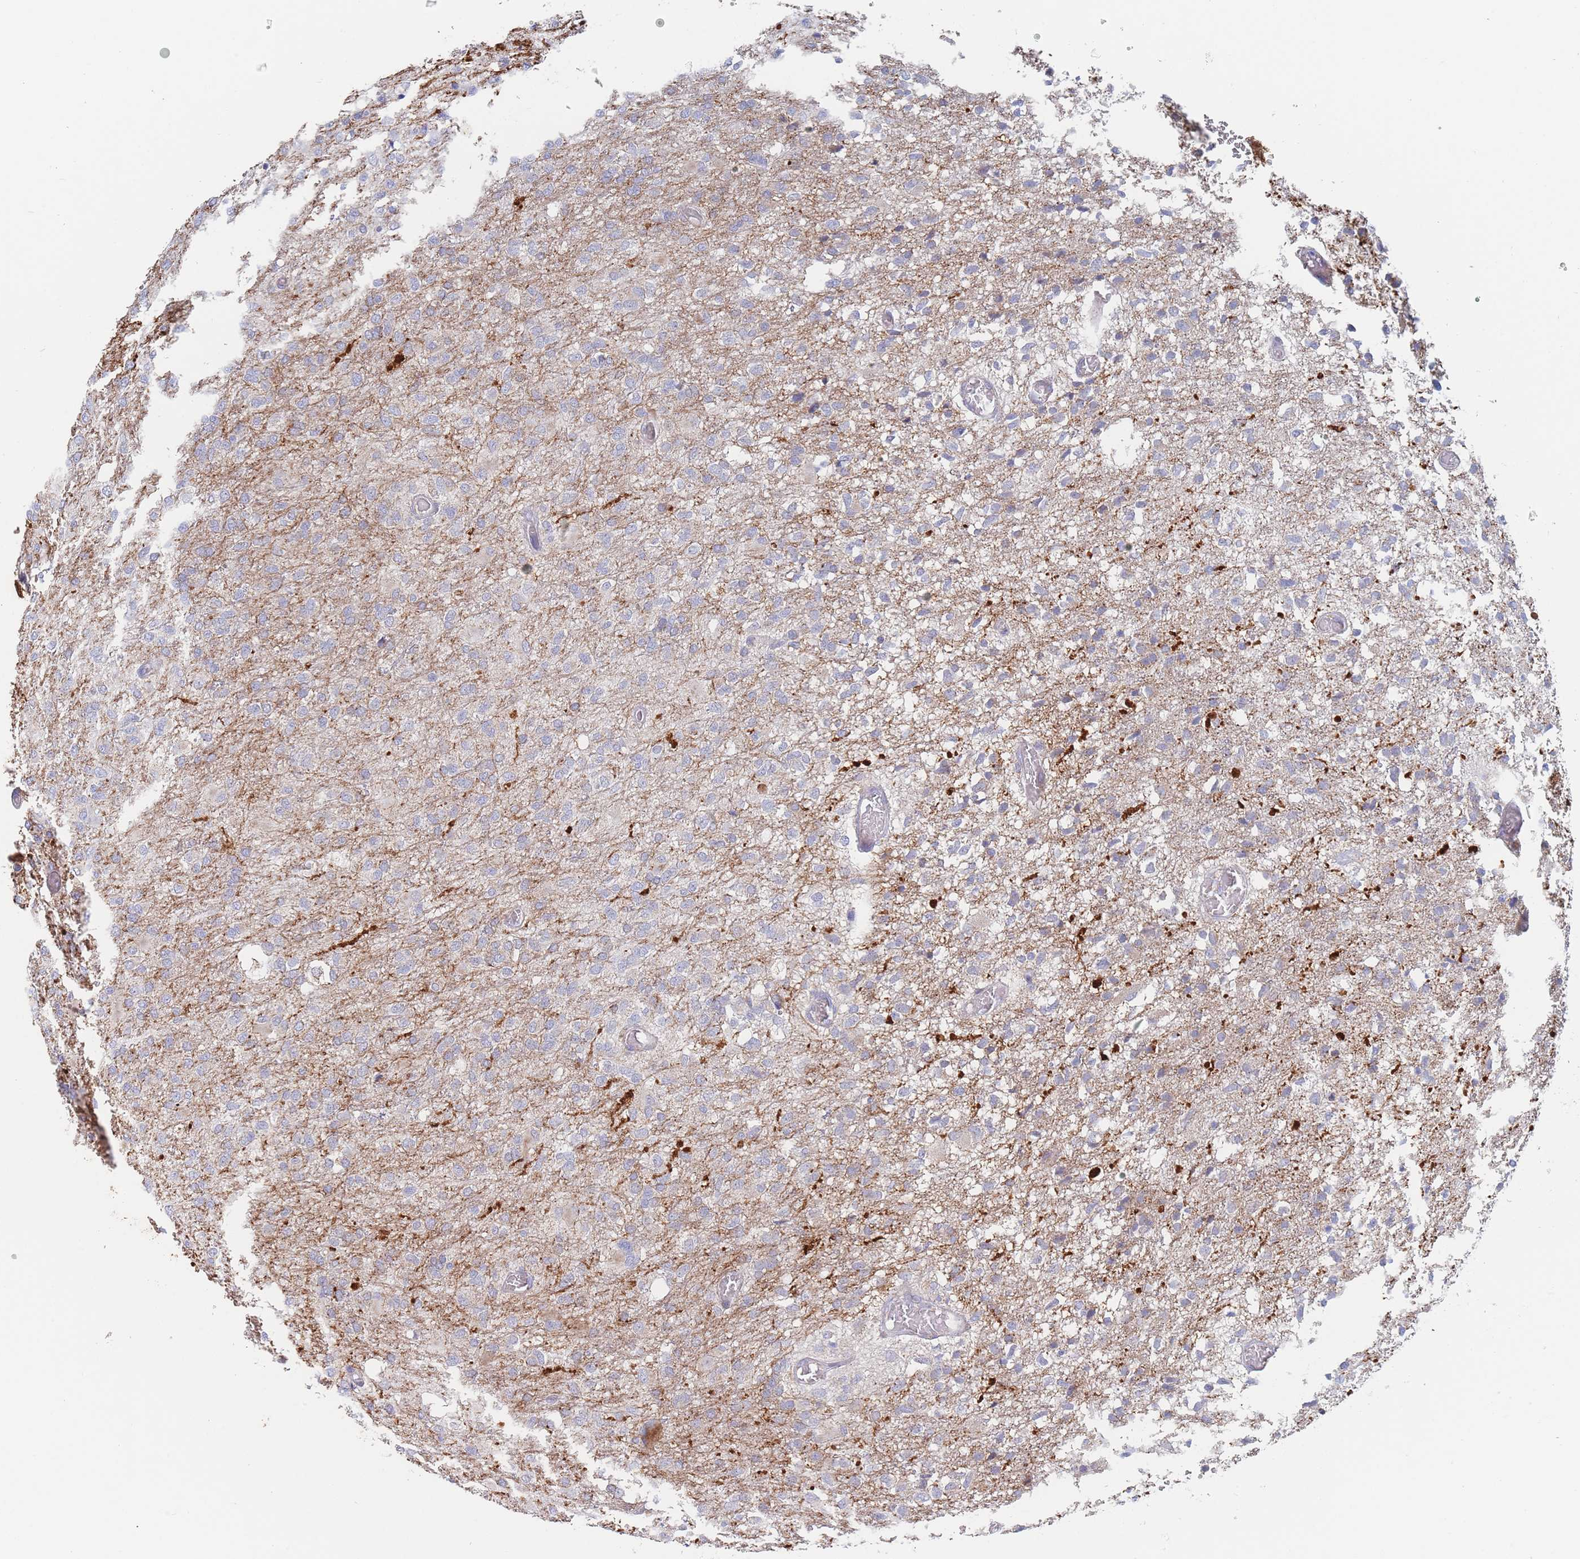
{"staining": {"intensity": "moderate", "quantity": "<25%", "location": "cytoplasmic/membranous"}, "tissue": "glioma", "cell_type": "Tumor cells", "image_type": "cancer", "snomed": [{"axis": "morphology", "description": "Glioma, malignant, High grade"}, {"axis": "topography", "description": "Brain"}], "caption": "Moderate cytoplasmic/membranous protein staining is present in approximately <25% of tumor cells in high-grade glioma (malignant). (IHC, brightfield microscopy, high magnification).", "gene": "IKZF4", "patient": {"sex": "female", "age": 74}}